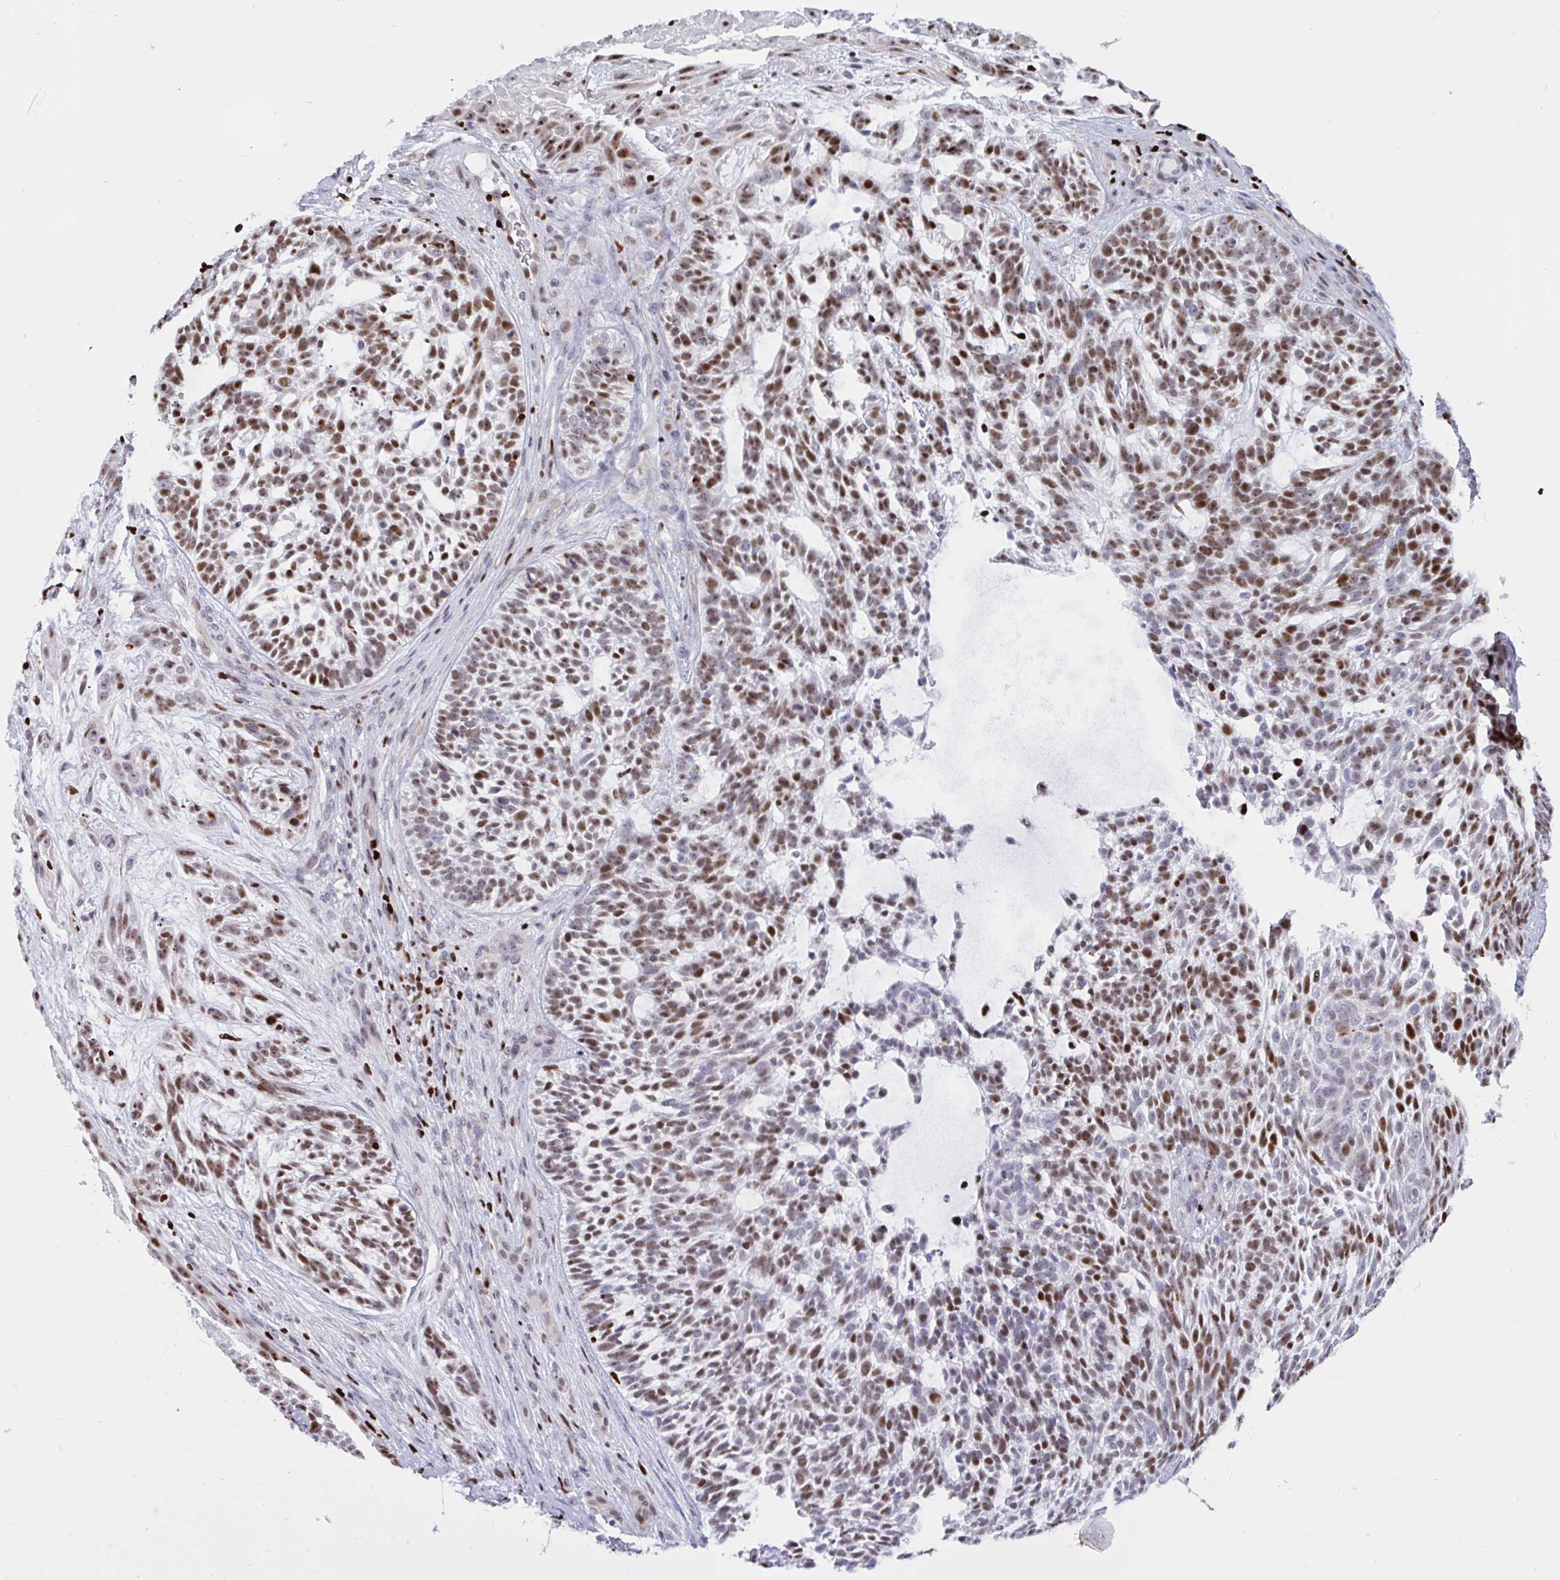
{"staining": {"intensity": "moderate", "quantity": ">75%", "location": "nuclear"}, "tissue": "skin cancer", "cell_type": "Tumor cells", "image_type": "cancer", "snomed": [{"axis": "morphology", "description": "Basal cell carcinoma"}, {"axis": "topography", "description": "Skin"}, {"axis": "topography", "description": "Skin, foot"}], "caption": "Skin cancer (basal cell carcinoma) tissue reveals moderate nuclear staining in about >75% of tumor cells", "gene": "HMGB2", "patient": {"sex": "female", "age": 77}}